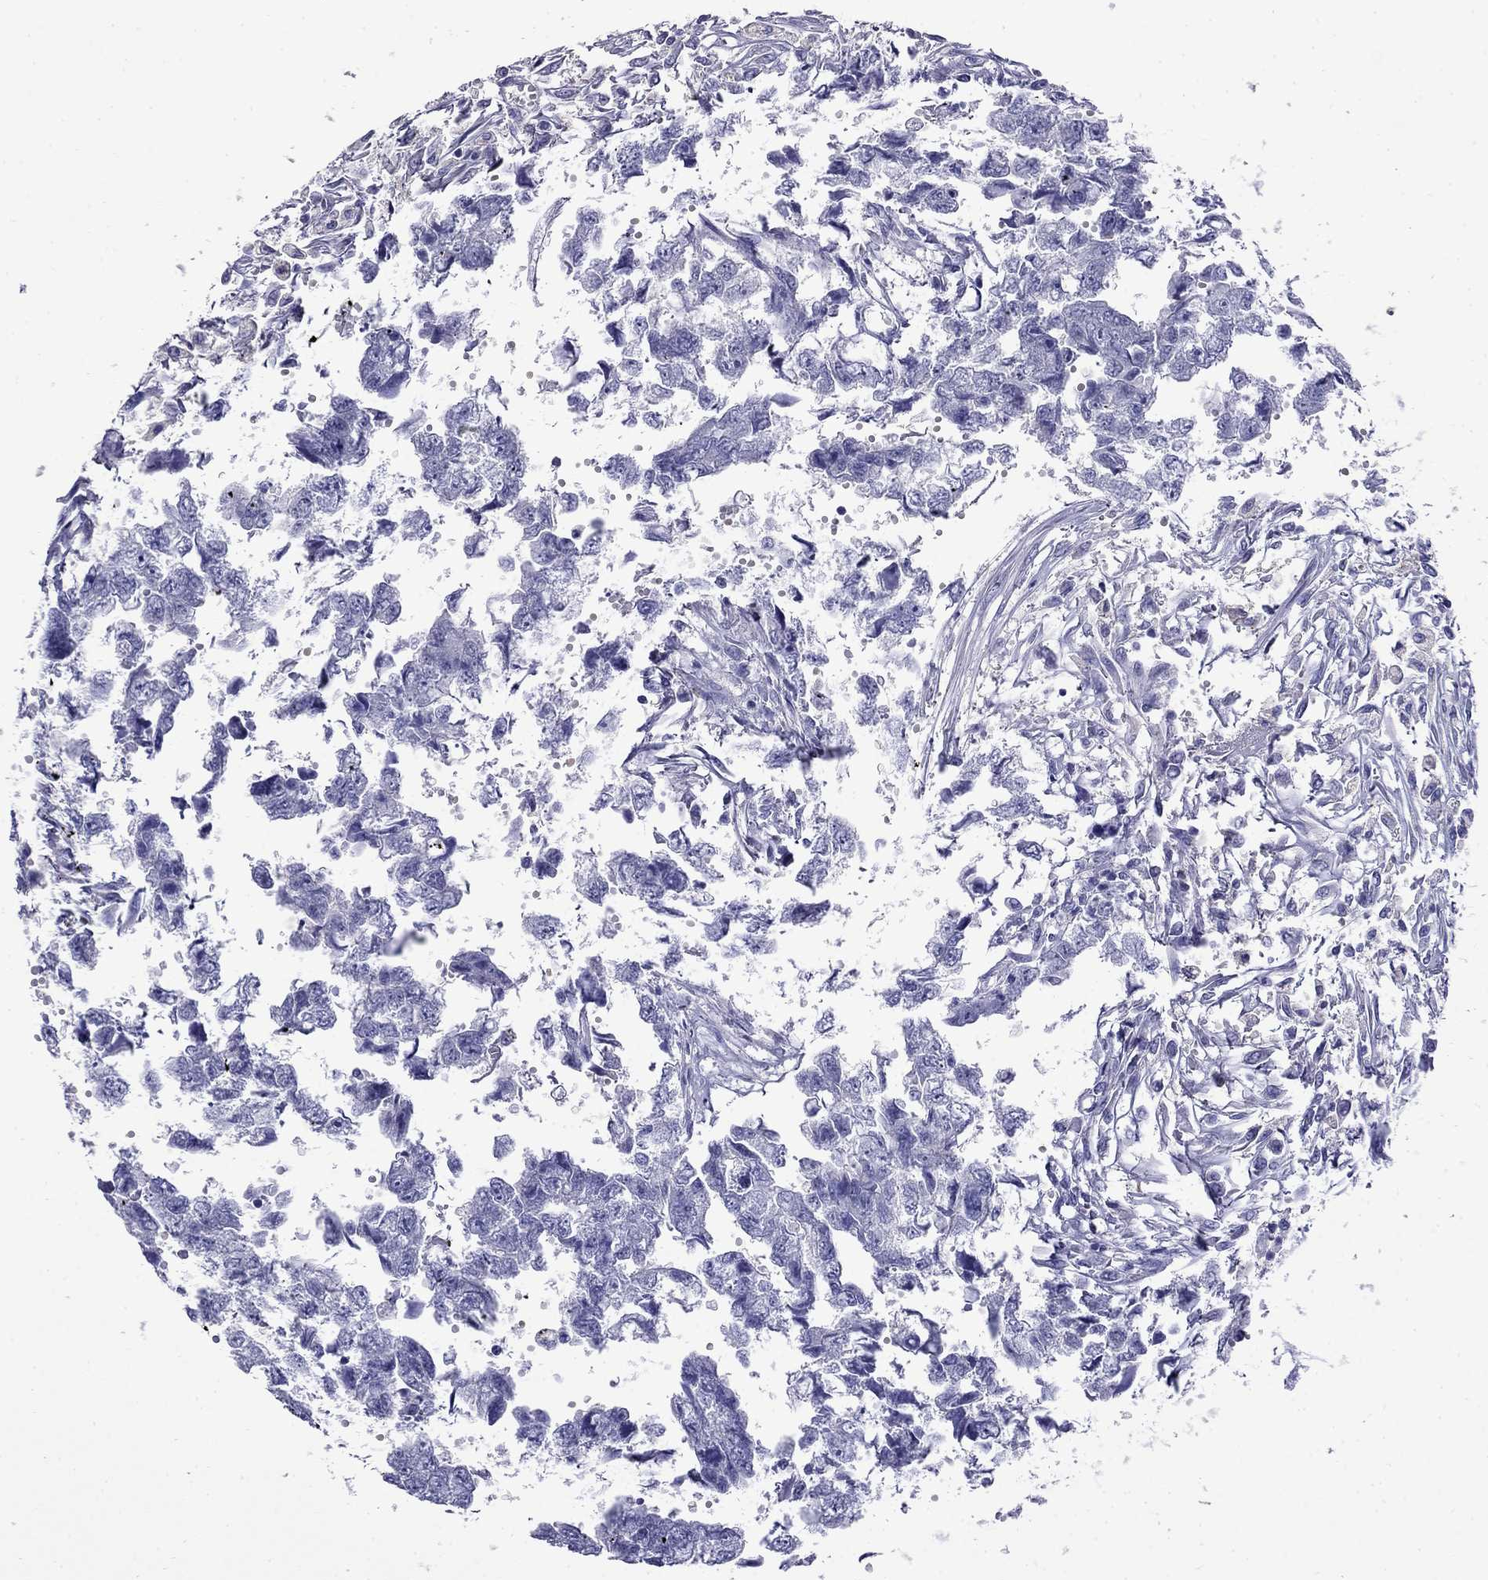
{"staining": {"intensity": "negative", "quantity": "none", "location": "none"}, "tissue": "testis cancer", "cell_type": "Tumor cells", "image_type": "cancer", "snomed": [{"axis": "morphology", "description": "Carcinoma, Embryonal, NOS"}, {"axis": "morphology", "description": "Teratoma, malignant, NOS"}, {"axis": "topography", "description": "Testis"}], "caption": "The immunohistochemistry micrograph has no significant positivity in tumor cells of testis cancer tissue. (DAB (3,3'-diaminobenzidine) immunohistochemistry, high magnification).", "gene": "MYO15A", "patient": {"sex": "male", "age": 44}}